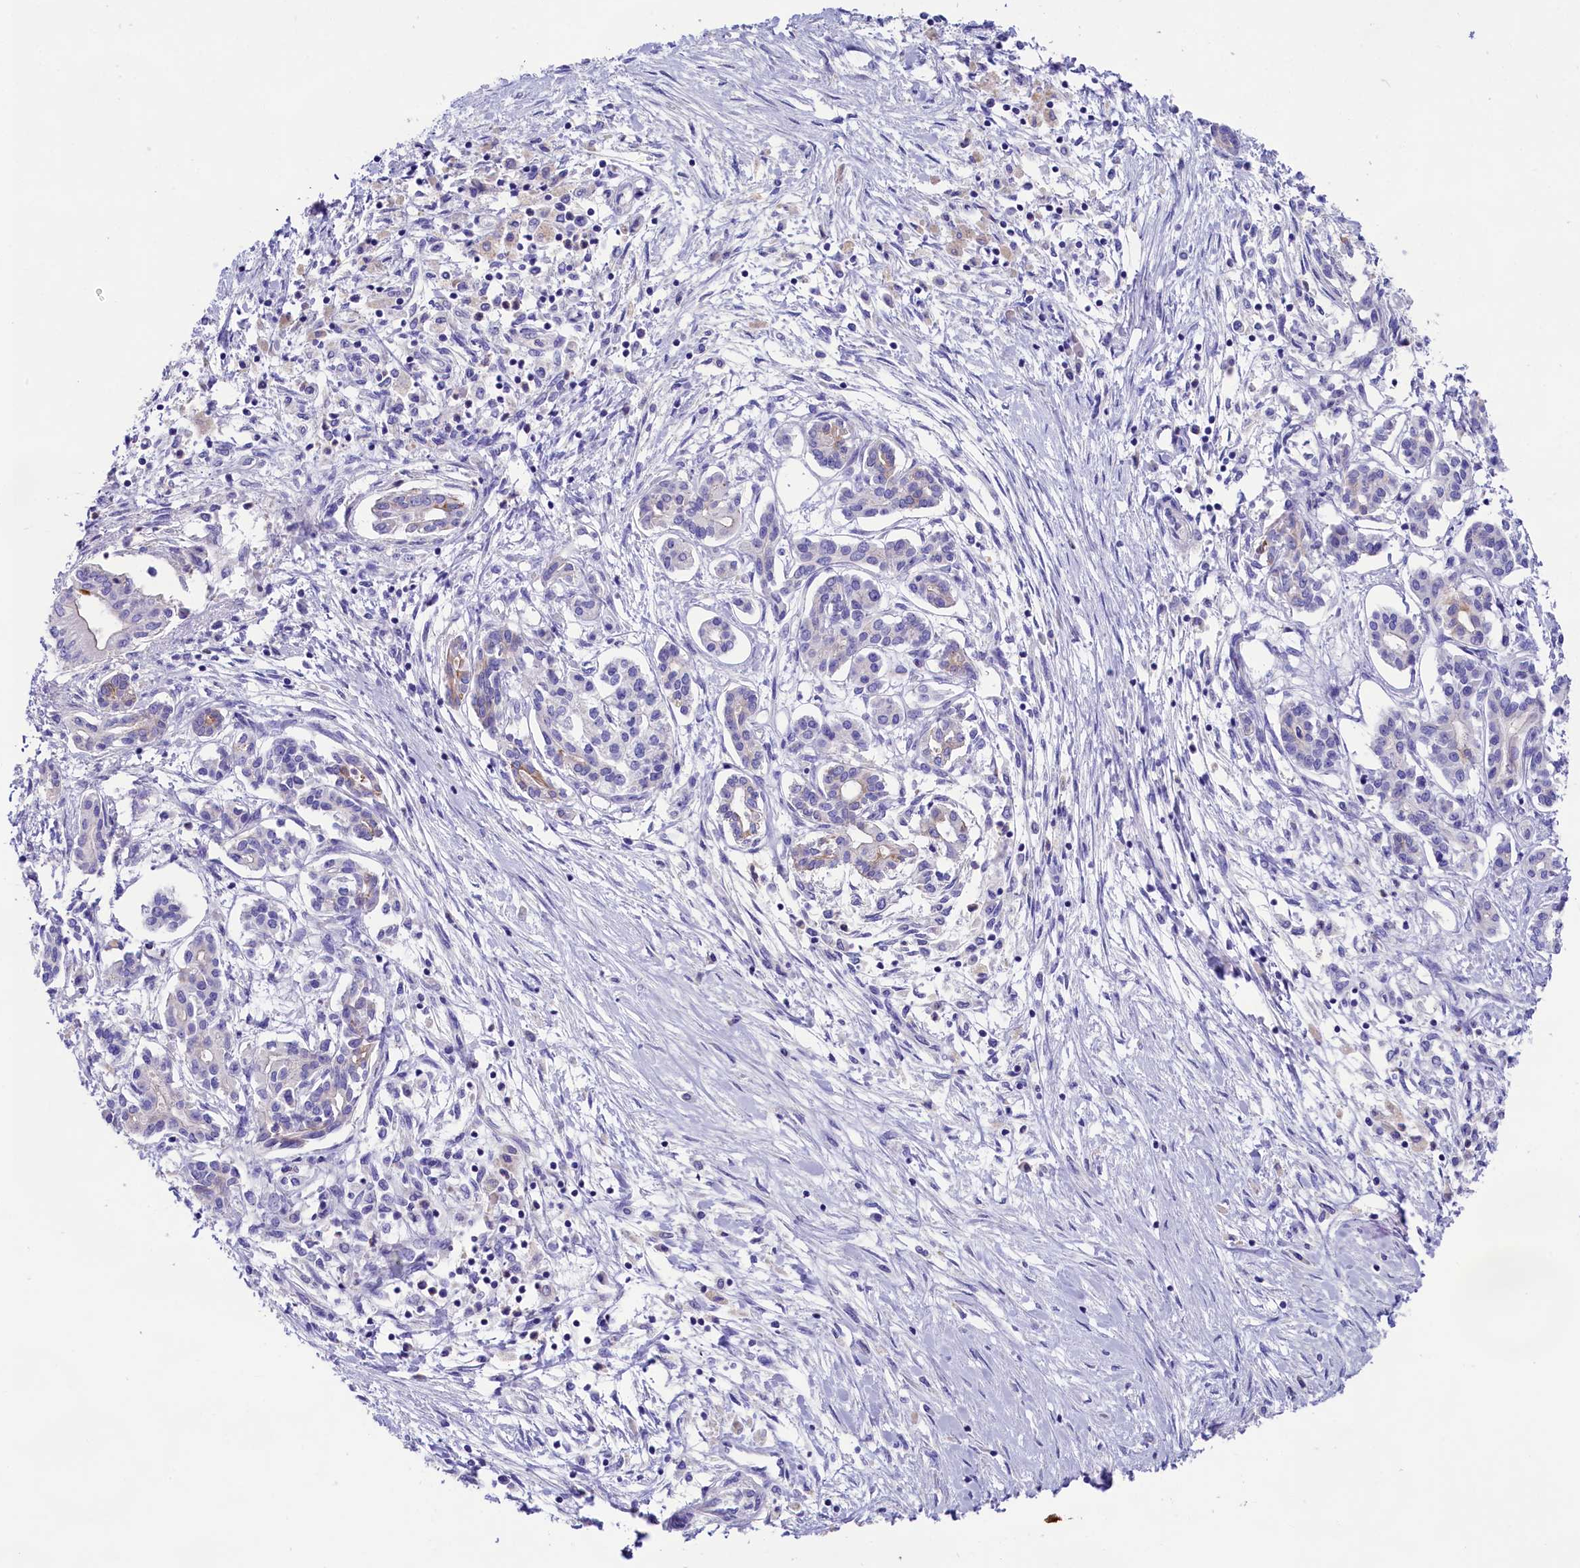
{"staining": {"intensity": "negative", "quantity": "none", "location": "none"}, "tissue": "pancreatic cancer", "cell_type": "Tumor cells", "image_type": "cancer", "snomed": [{"axis": "morphology", "description": "Adenocarcinoma, NOS"}, {"axis": "topography", "description": "Pancreas"}], "caption": "Immunohistochemistry photomicrograph of human adenocarcinoma (pancreatic) stained for a protein (brown), which reveals no staining in tumor cells.", "gene": "SULT2A1", "patient": {"sex": "female", "age": 50}}